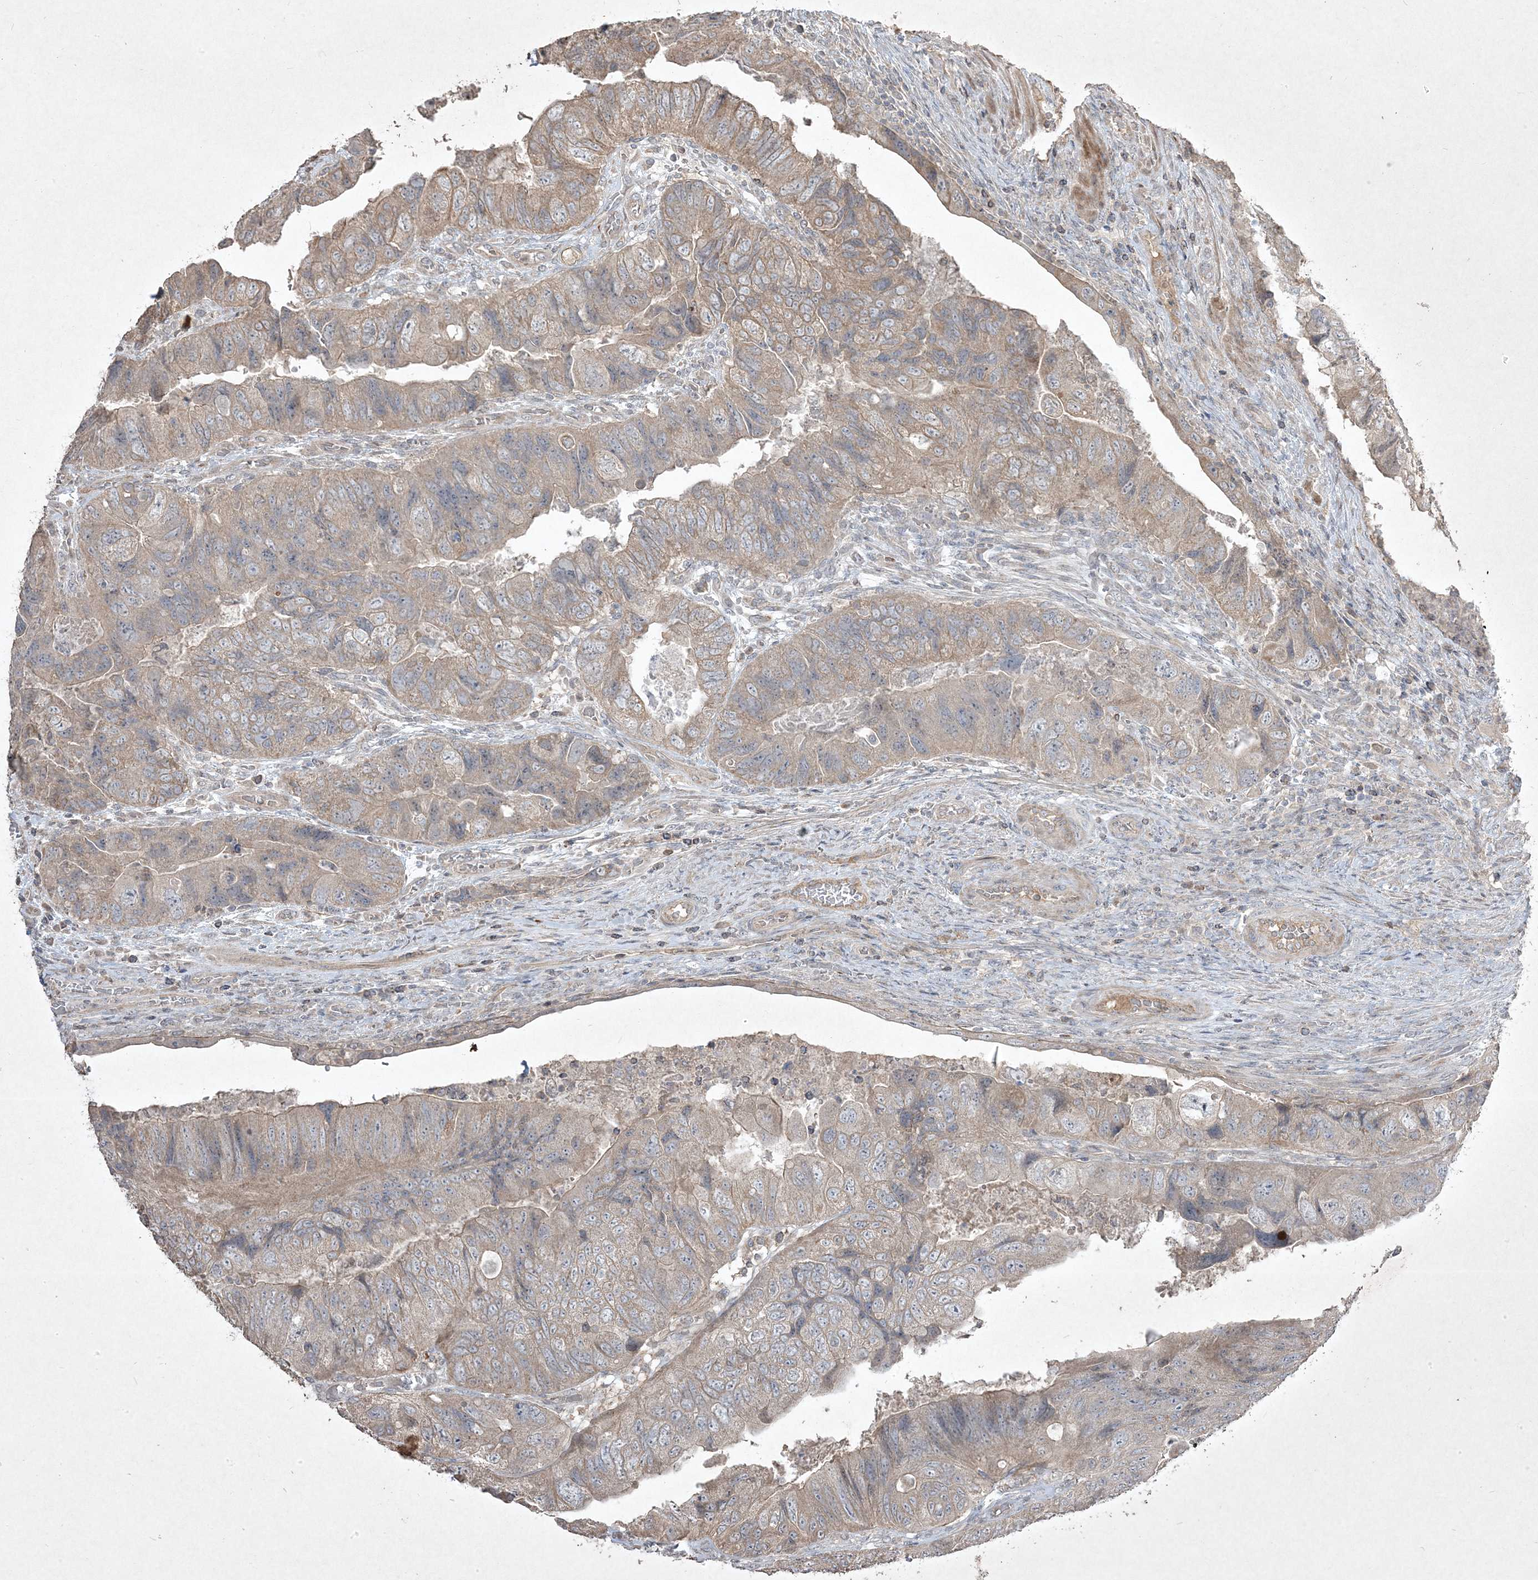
{"staining": {"intensity": "weak", "quantity": "25%-75%", "location": "cytoplasmic/membranous"}, "tissue": "colorectal cancer", "cell_type": "Tumor cells", "image_type": "cancer", "snomed": [{"axis": "morphology", "description": "Adenocarcinoma, NOS"}, {"axis": "topography", "description": "Rectum"}], "caption": "Colorectal cancer (adenocarcinoma) stained with DAB immunohistochemistry (IHC) demonstrates low levels of weak cytoplasmic/membranous expression in about 25%-75% of tumor cells.", "gene": "RGL4", "patient": {"sex": "male", "age": 63}}